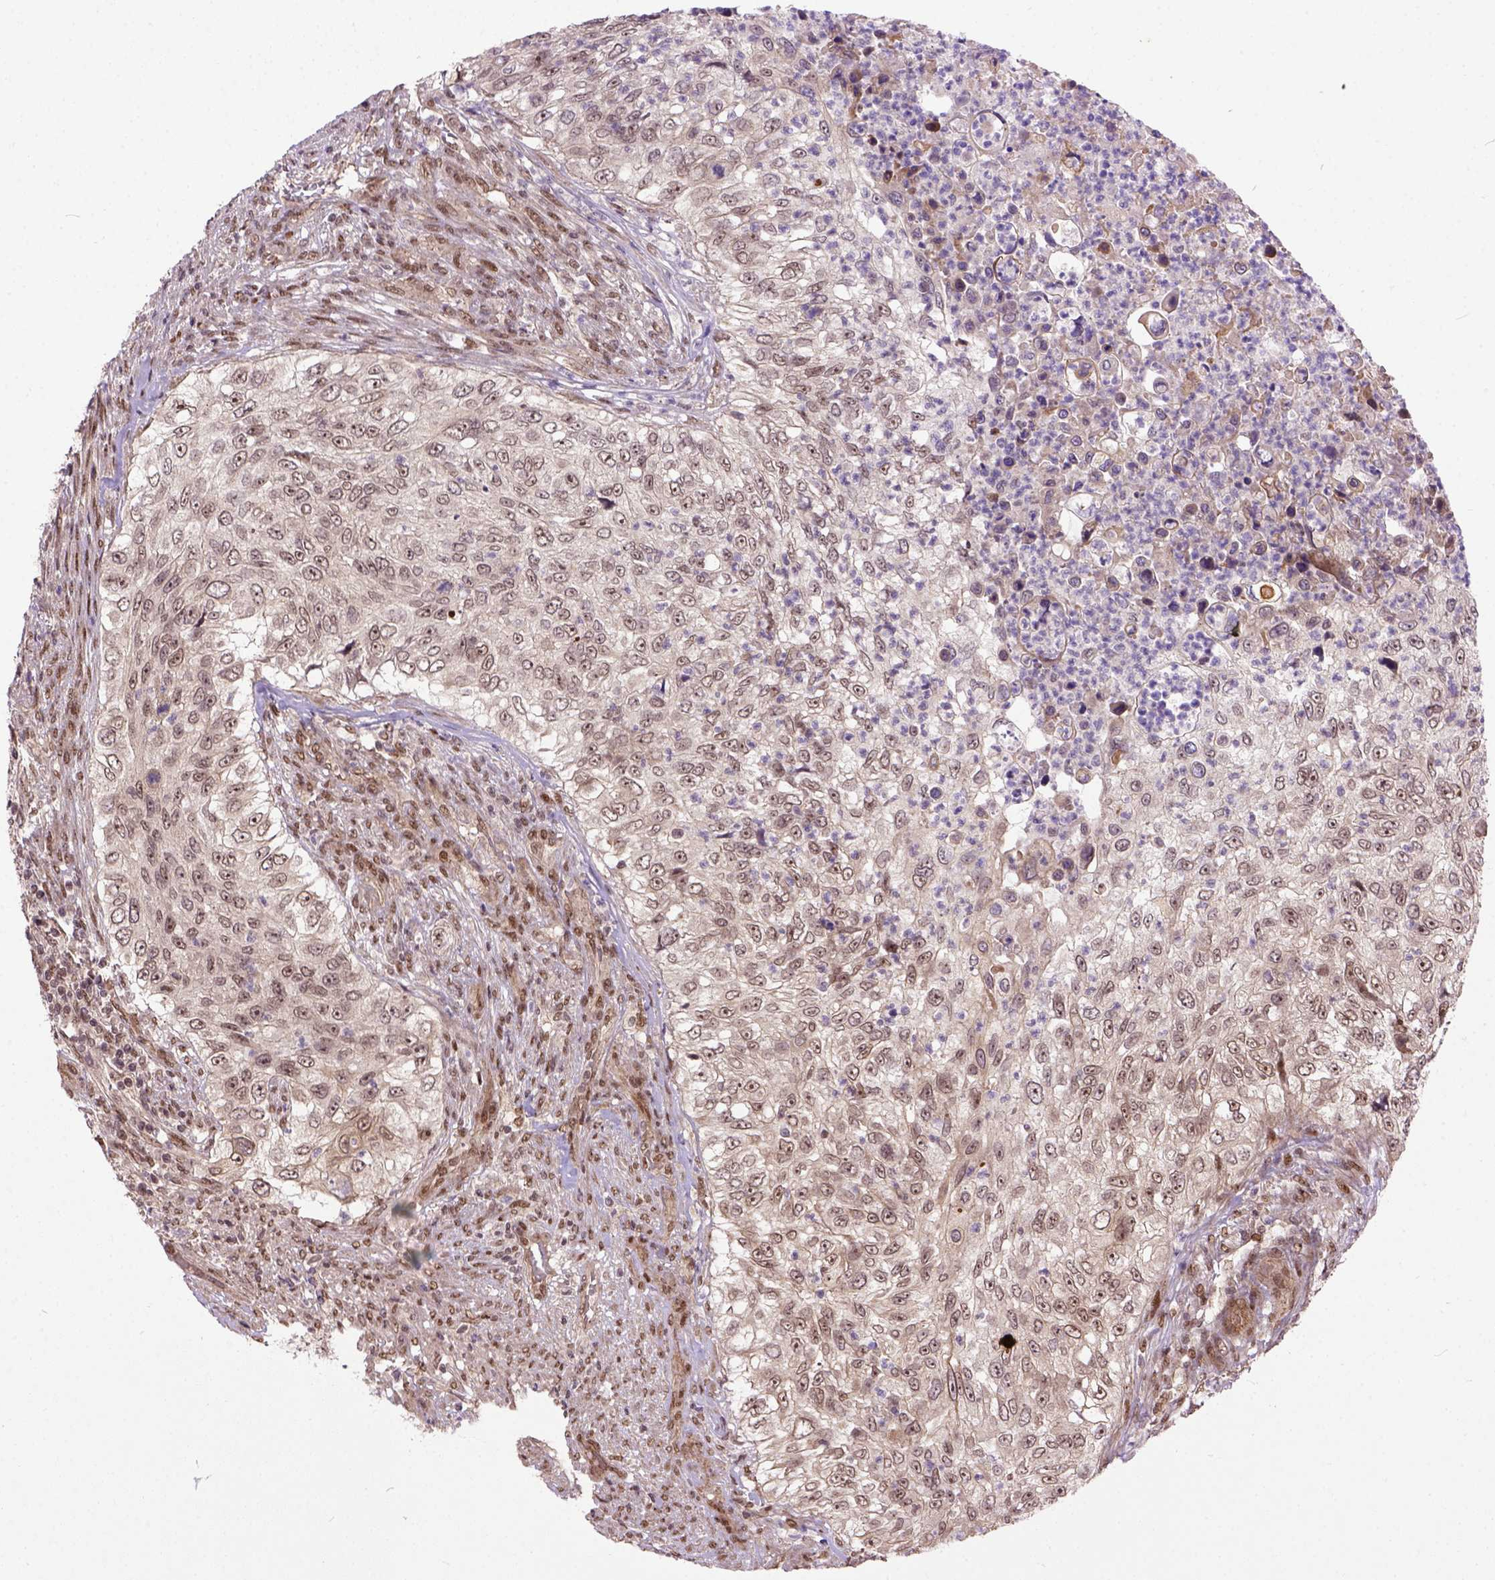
{"staining": {"intensity": "weak", "quantity": ">75%", "location": "nuclear"}, "tissue": "urothelial cancer", "cell_type": "Tumor cells", "image_type": "cancer", "snomed": [{"axis": "morphology", "description": "Urothelial carcinoma, High grade"}, {"axis": "topography", "description": "Urinary bladder"}], "caption": "Protein expression analysis of human urothelial cancer reveals weak nuclear positivity in approximately >75% of tumor cells.", "gene": "ZNF630", "patient": {"sex": "female", "age": 60}}